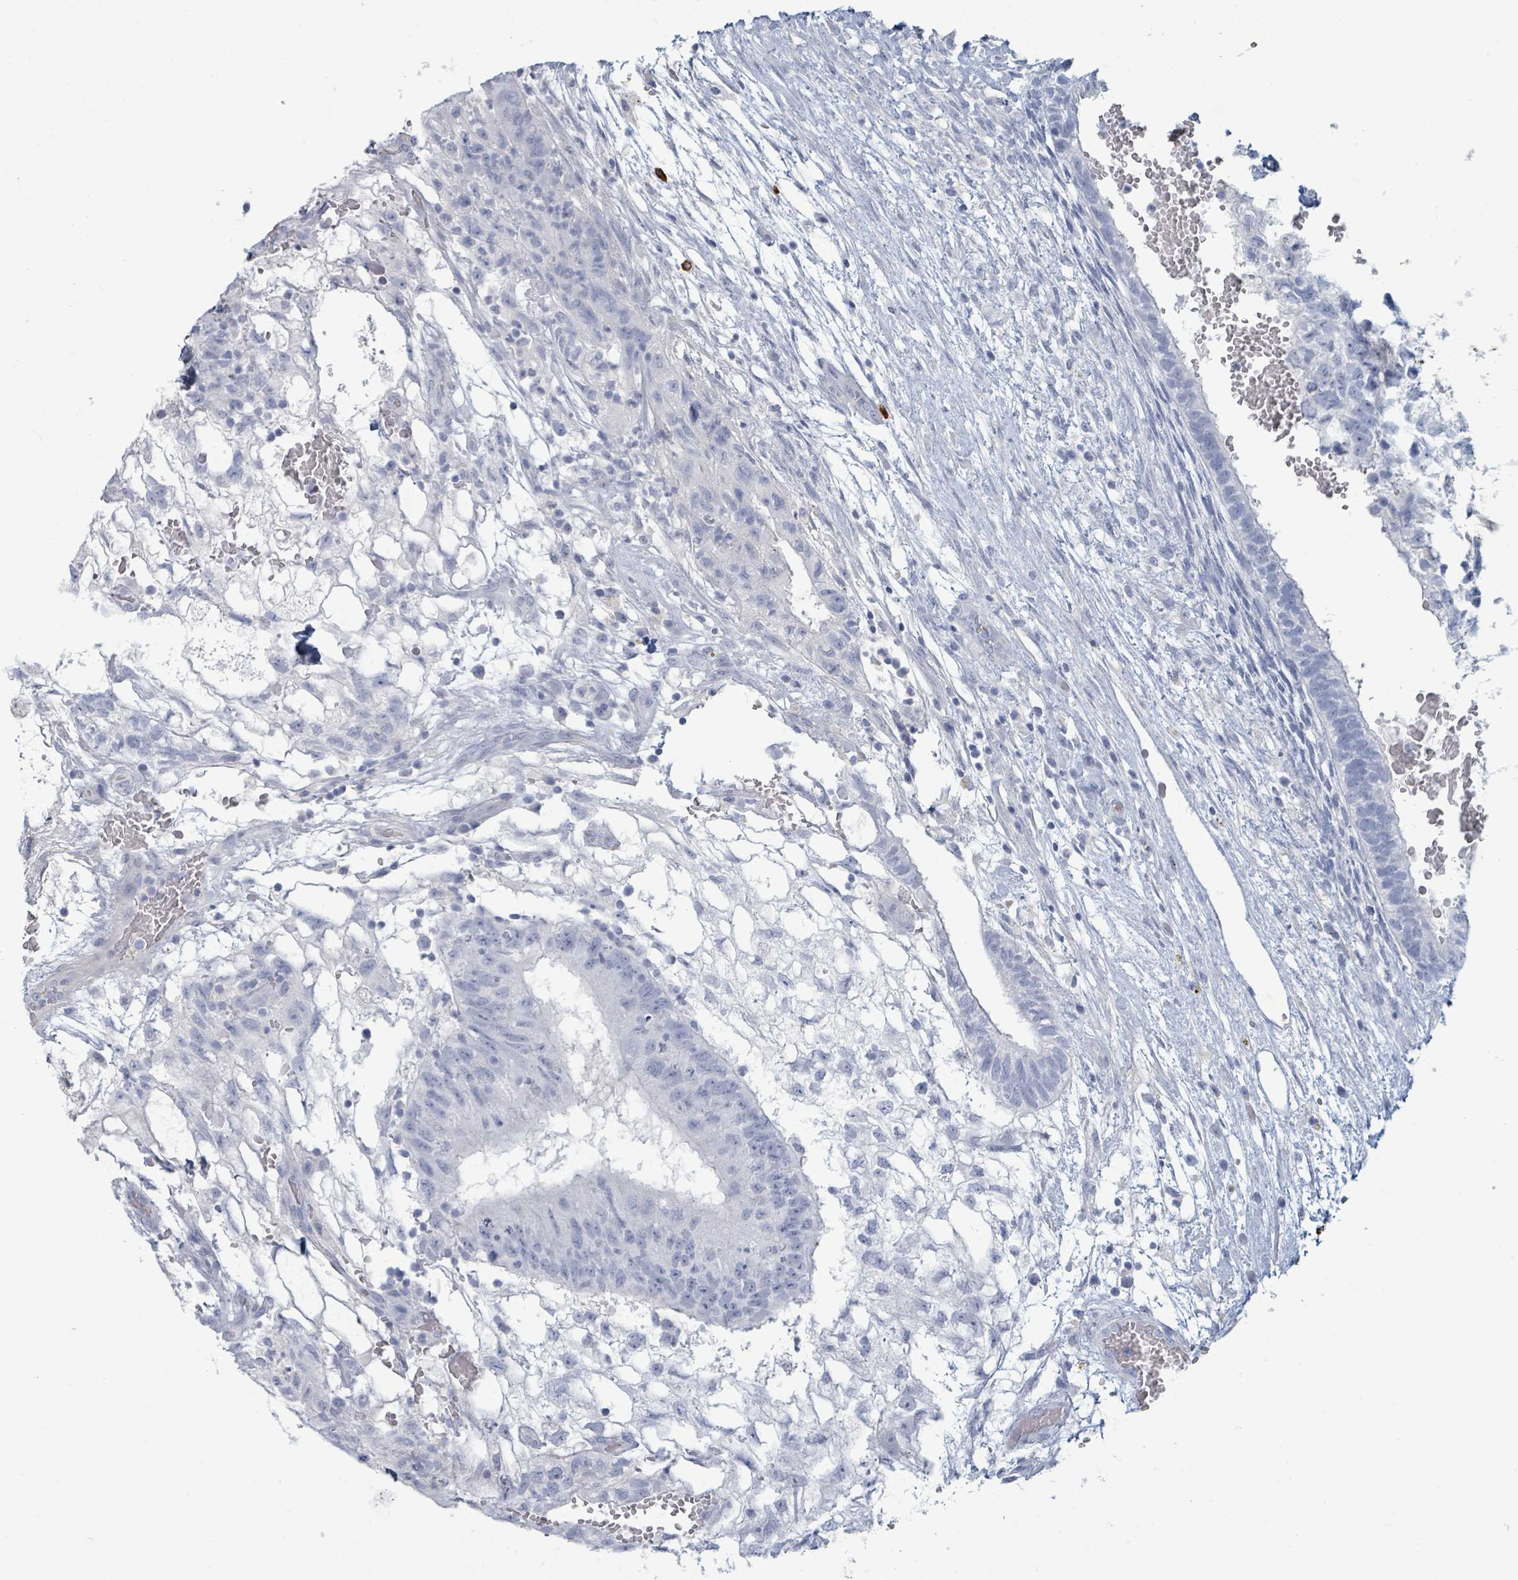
{"staining": {"intensity": "negative", "quantity": "none", "location": "none"}, "tissue": "testis cancer", "cell_type": "Tumor cells", "image_type": "cancer", "snomed": [{"axis": "morphology", "description": "Normal tissue, NOS"}, {"axis": "morphology", "description": "Carcinoma, Embryonal, NOS"}, {"axis": "topography", "description": "Testis"}], "caption": "Testis cancer (embryonal carcinoma) was stained to show a protein in brown. There is no significant expression in tumor cells. (Immunohistochemistry (ihc), brightfield microscopy, high magnification).", "gene": "VPS13D", "patient": {"sex": "male", "age": 32}}